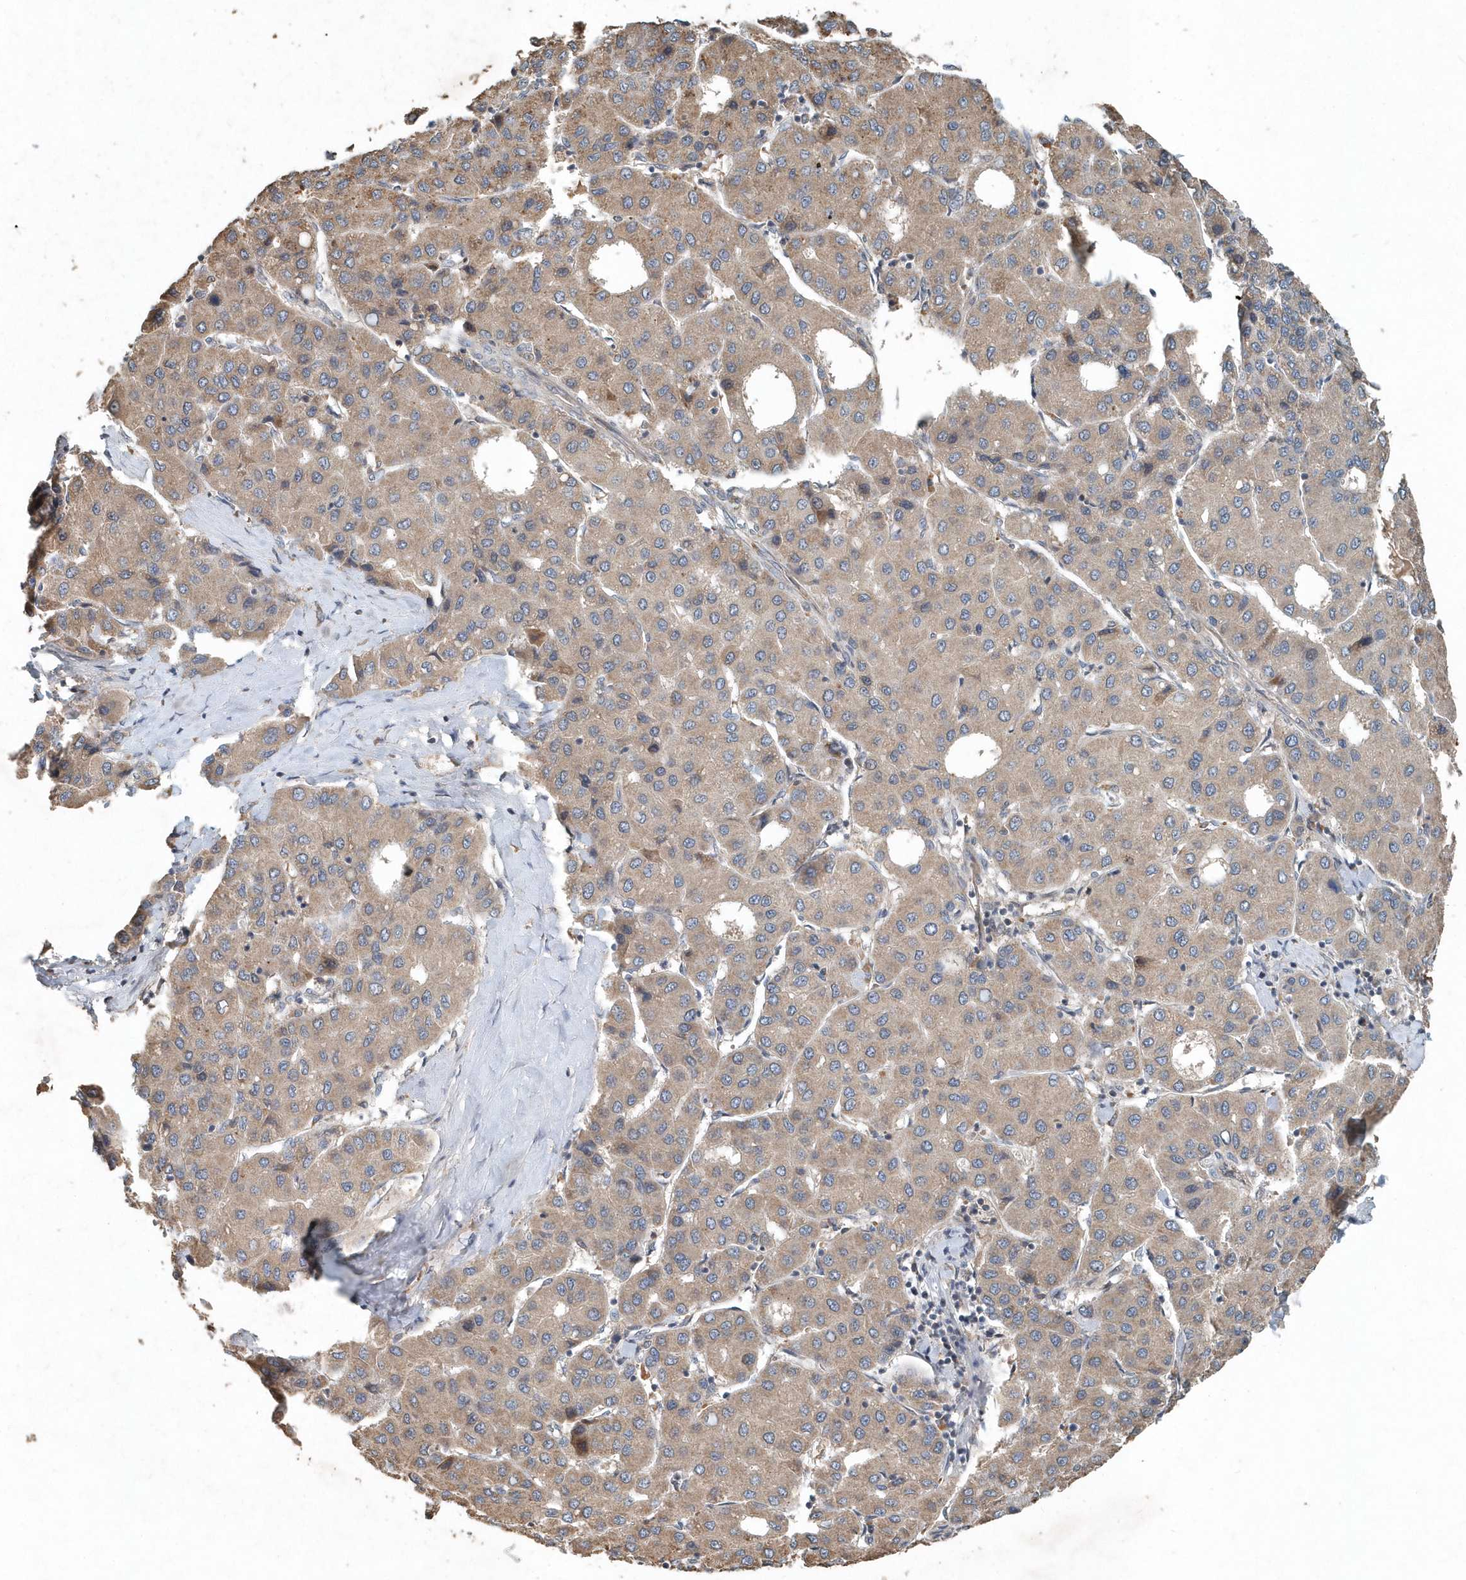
{"staining": {"intensity": "weak", "quantity": "25%-75%", "location": "cytoplasmic/membranous"}, "tissue": "liver cancer", "cell_type": "Tumor cells", "image_type": "cancer", "snomed": [{"axis": "morphology", "description": "Carcinoma, Hepatocellular, NOS"}, {"axis": "topography", "description": "Liver"}], "caption": "Immunohistochemical staining of hepatocellular carcinoma (liver) demonstrates weak cytoplasmic/membranous protein staining in about 25%-75% of tumor cells.", "gene": "SCFD2", "patient": {"sex": "male", "age": 65}}